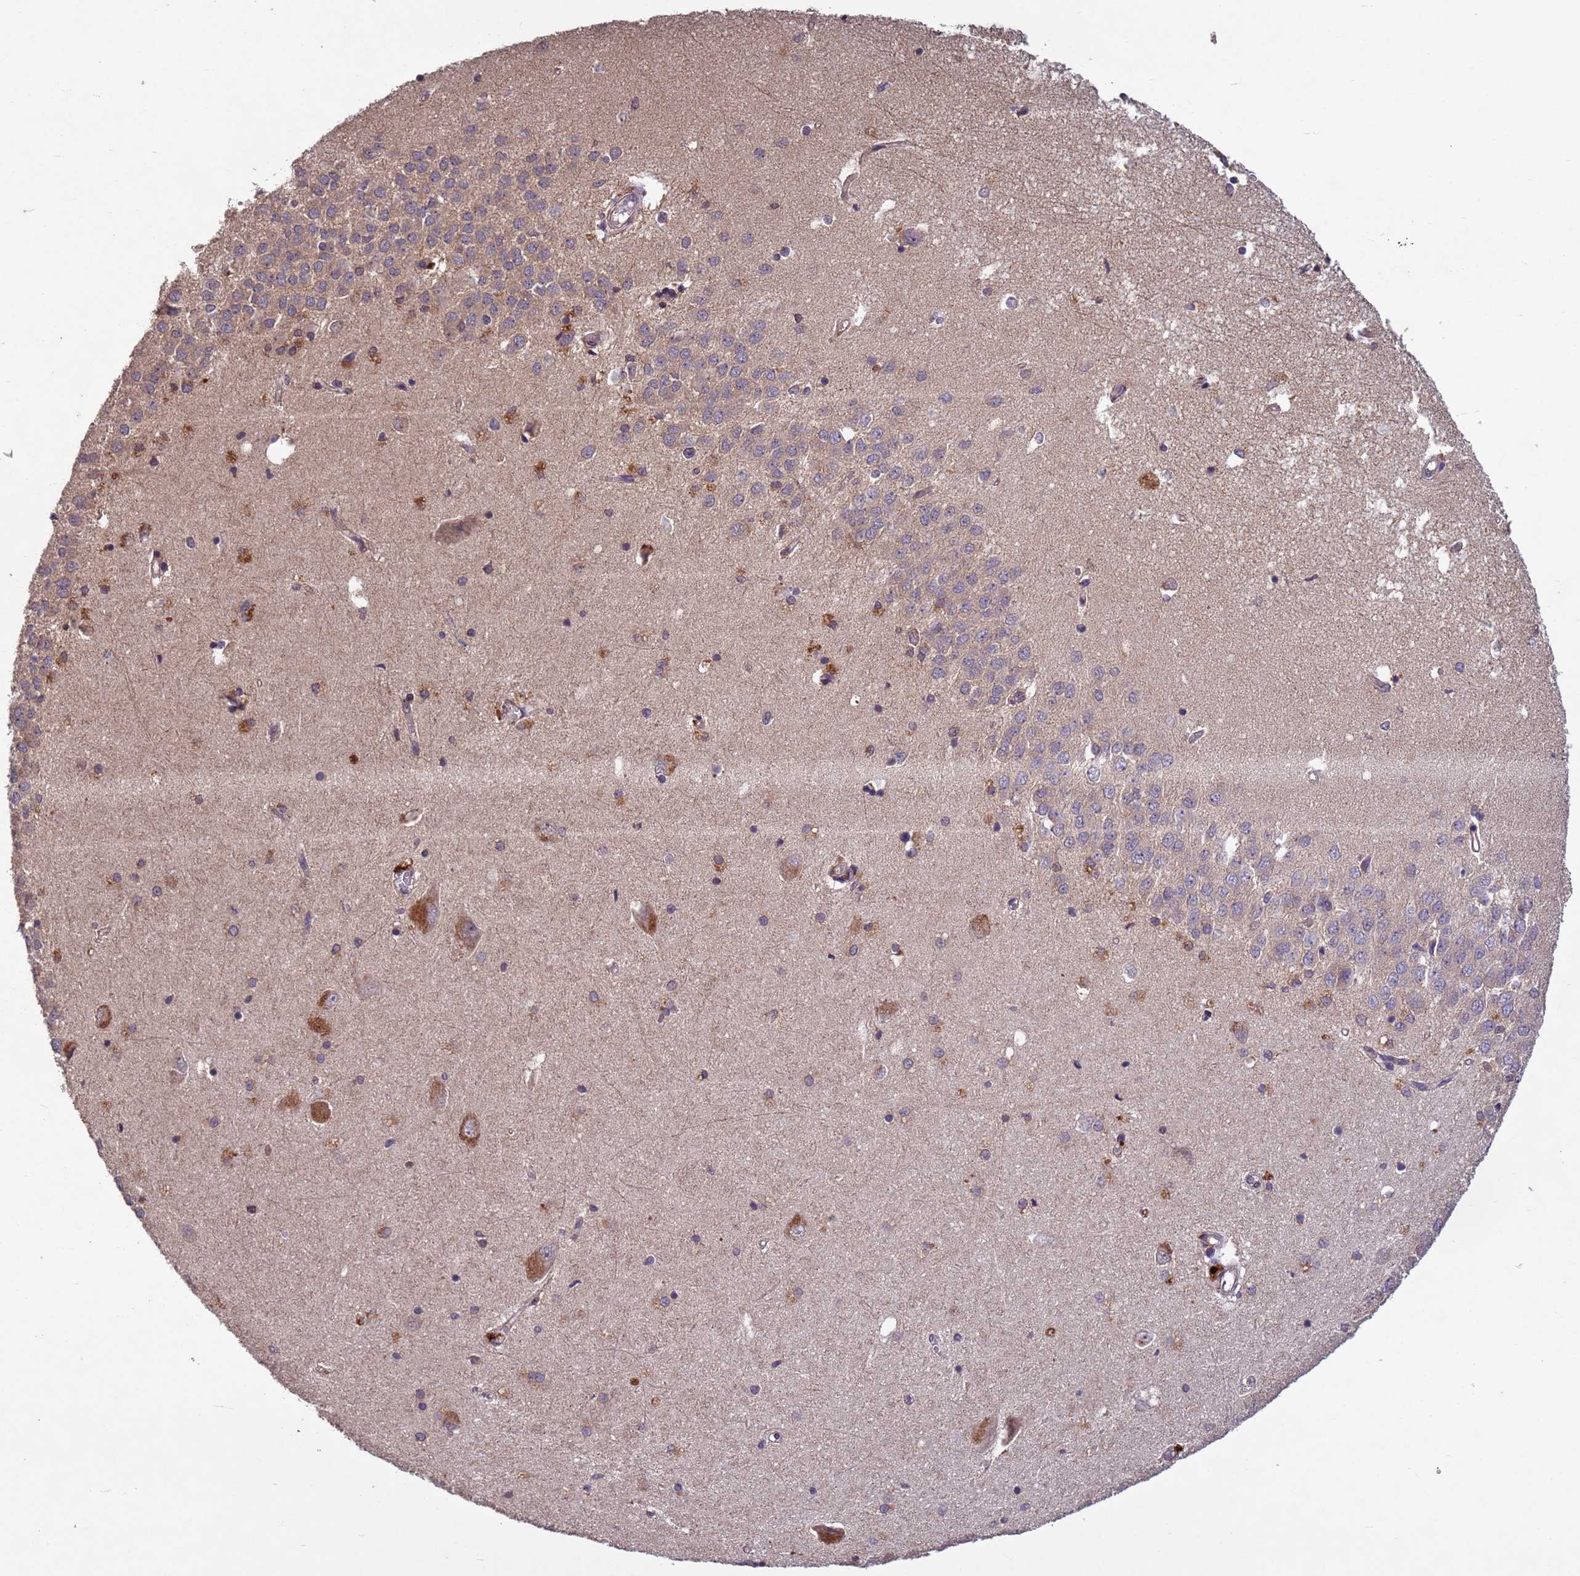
{"staining": {"intensity": "moderate", "quantity": "<25%", "location": "cytoplasmic/membranous"}, "tissue": "hippocampus", "cell_type": "Glial cells", "image_type": "normal", "snomed": [{"axis": "morphology", "description": "Normal tissue, NOS"}, {"axis": "topography", "description": "Hippocampus"}], "caption": "Immunohistochemical staining of normal human hippocampus exhibits moderate cytoplasmic/membranous protein staining in approximately <25% of glial cells. The staining is performed using DAB (3,3'-diaminobenzidine) brown chromogen to label protein expression. The nuclei are counter-stained blue using hematoxylin.", "gene": "FASTKD1", "patient": {"sex": "male", "age": 45}}